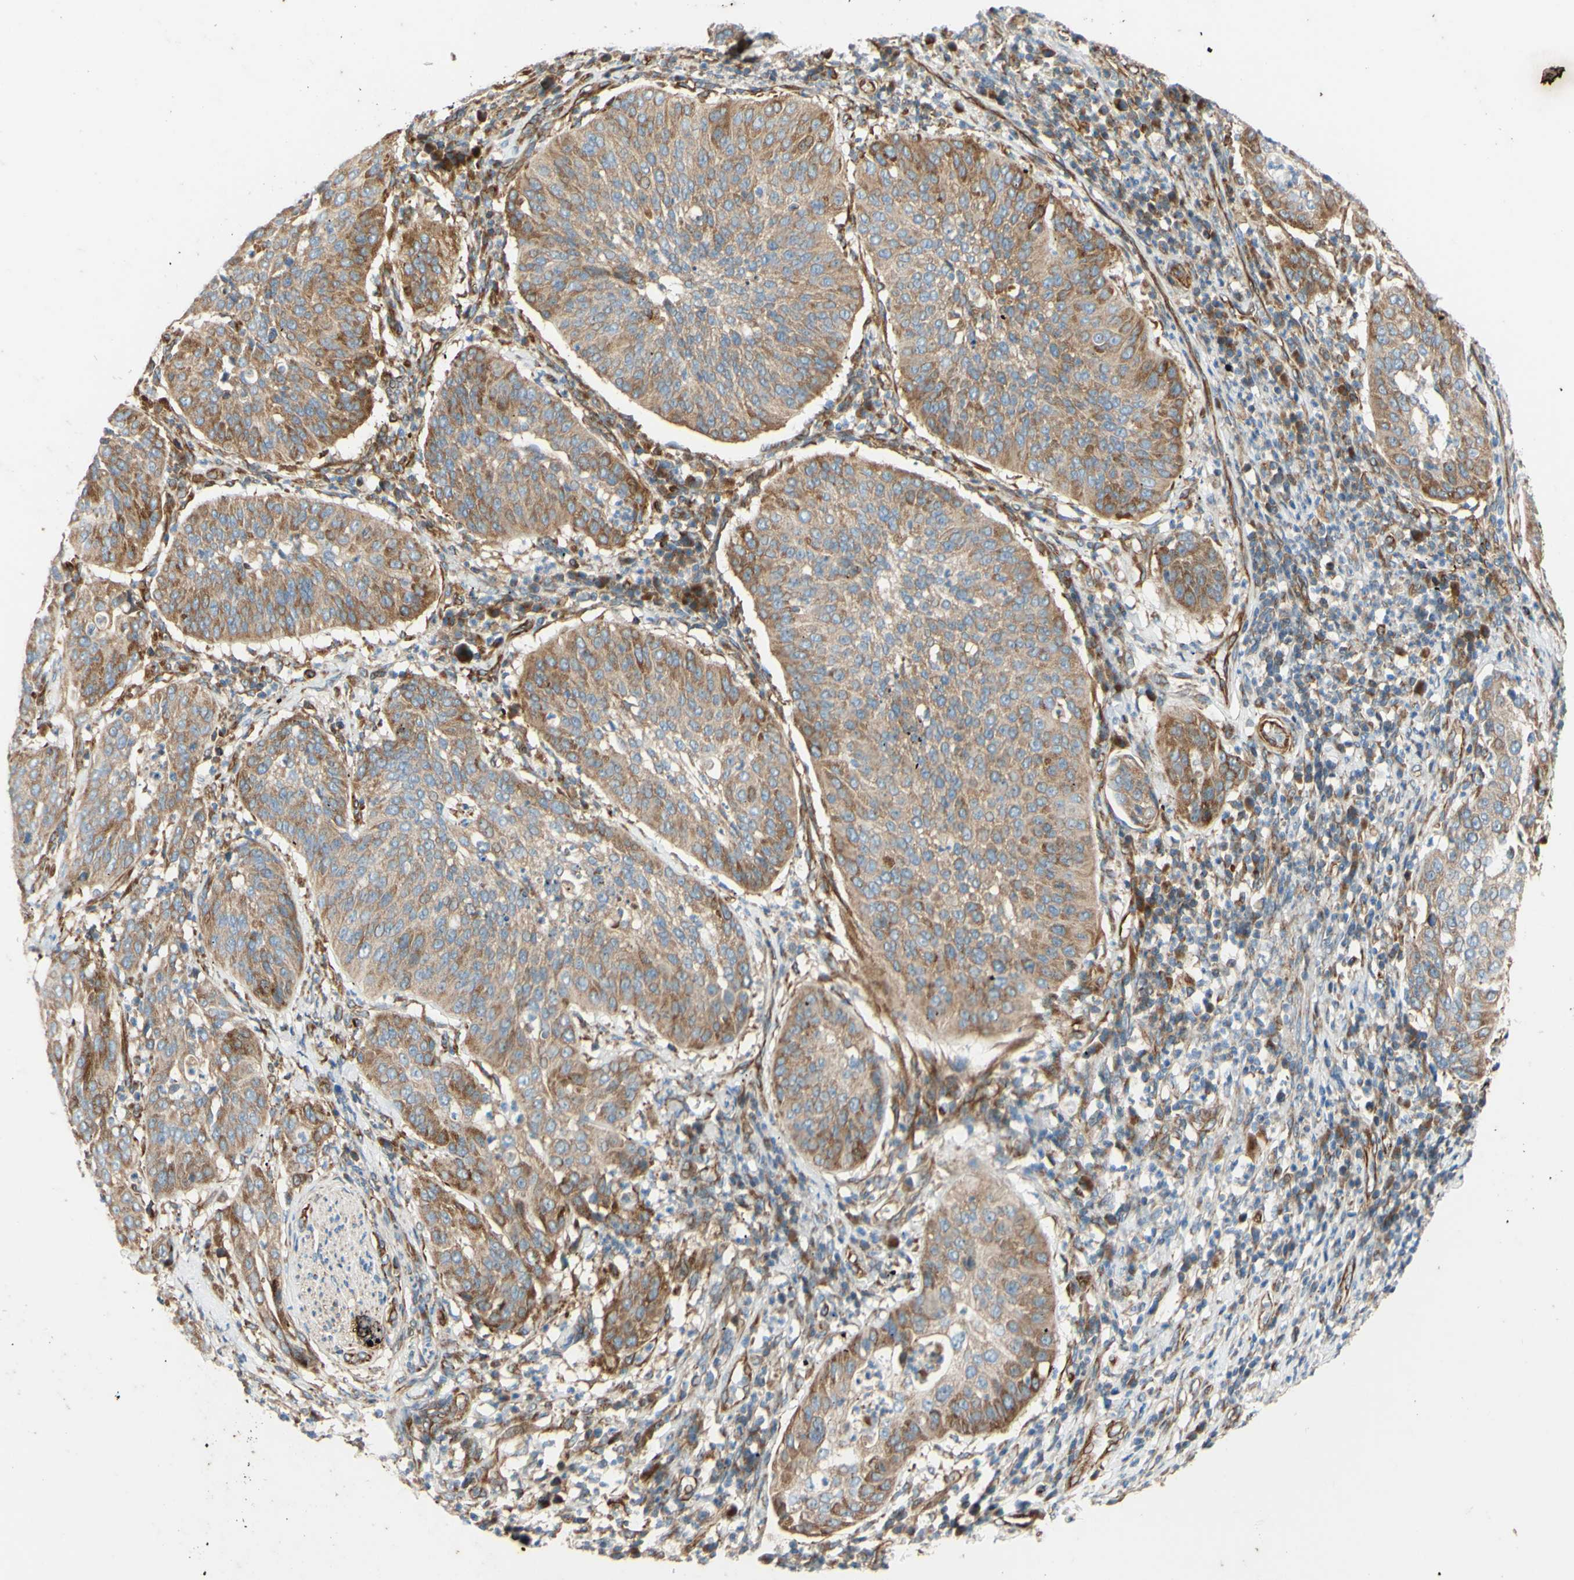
{"staining": {"intensity": "moderate", "quantity": ">75%", "location": "cytoplasmic/membranous"}, "tissue": "cervical cancer", "cell_type": "Tumor cells", "image_type": "cancer", "snomed": [{"axis": "morphology", "description": "Normal tissue, NOS"}, {"axis": "morphology", "description": "Squamous cell carcinoma, NOS"}, {"axis": "topography", "description": "Cervix"}], "caption": "A micrograph of cervical squamous cell carcinoma stained for a protein displays moderate cytoplasmic/membranous brown staining in tumor cells.", "gene": "C1orf43", "patient": {"sex": "female", "age": 39}}